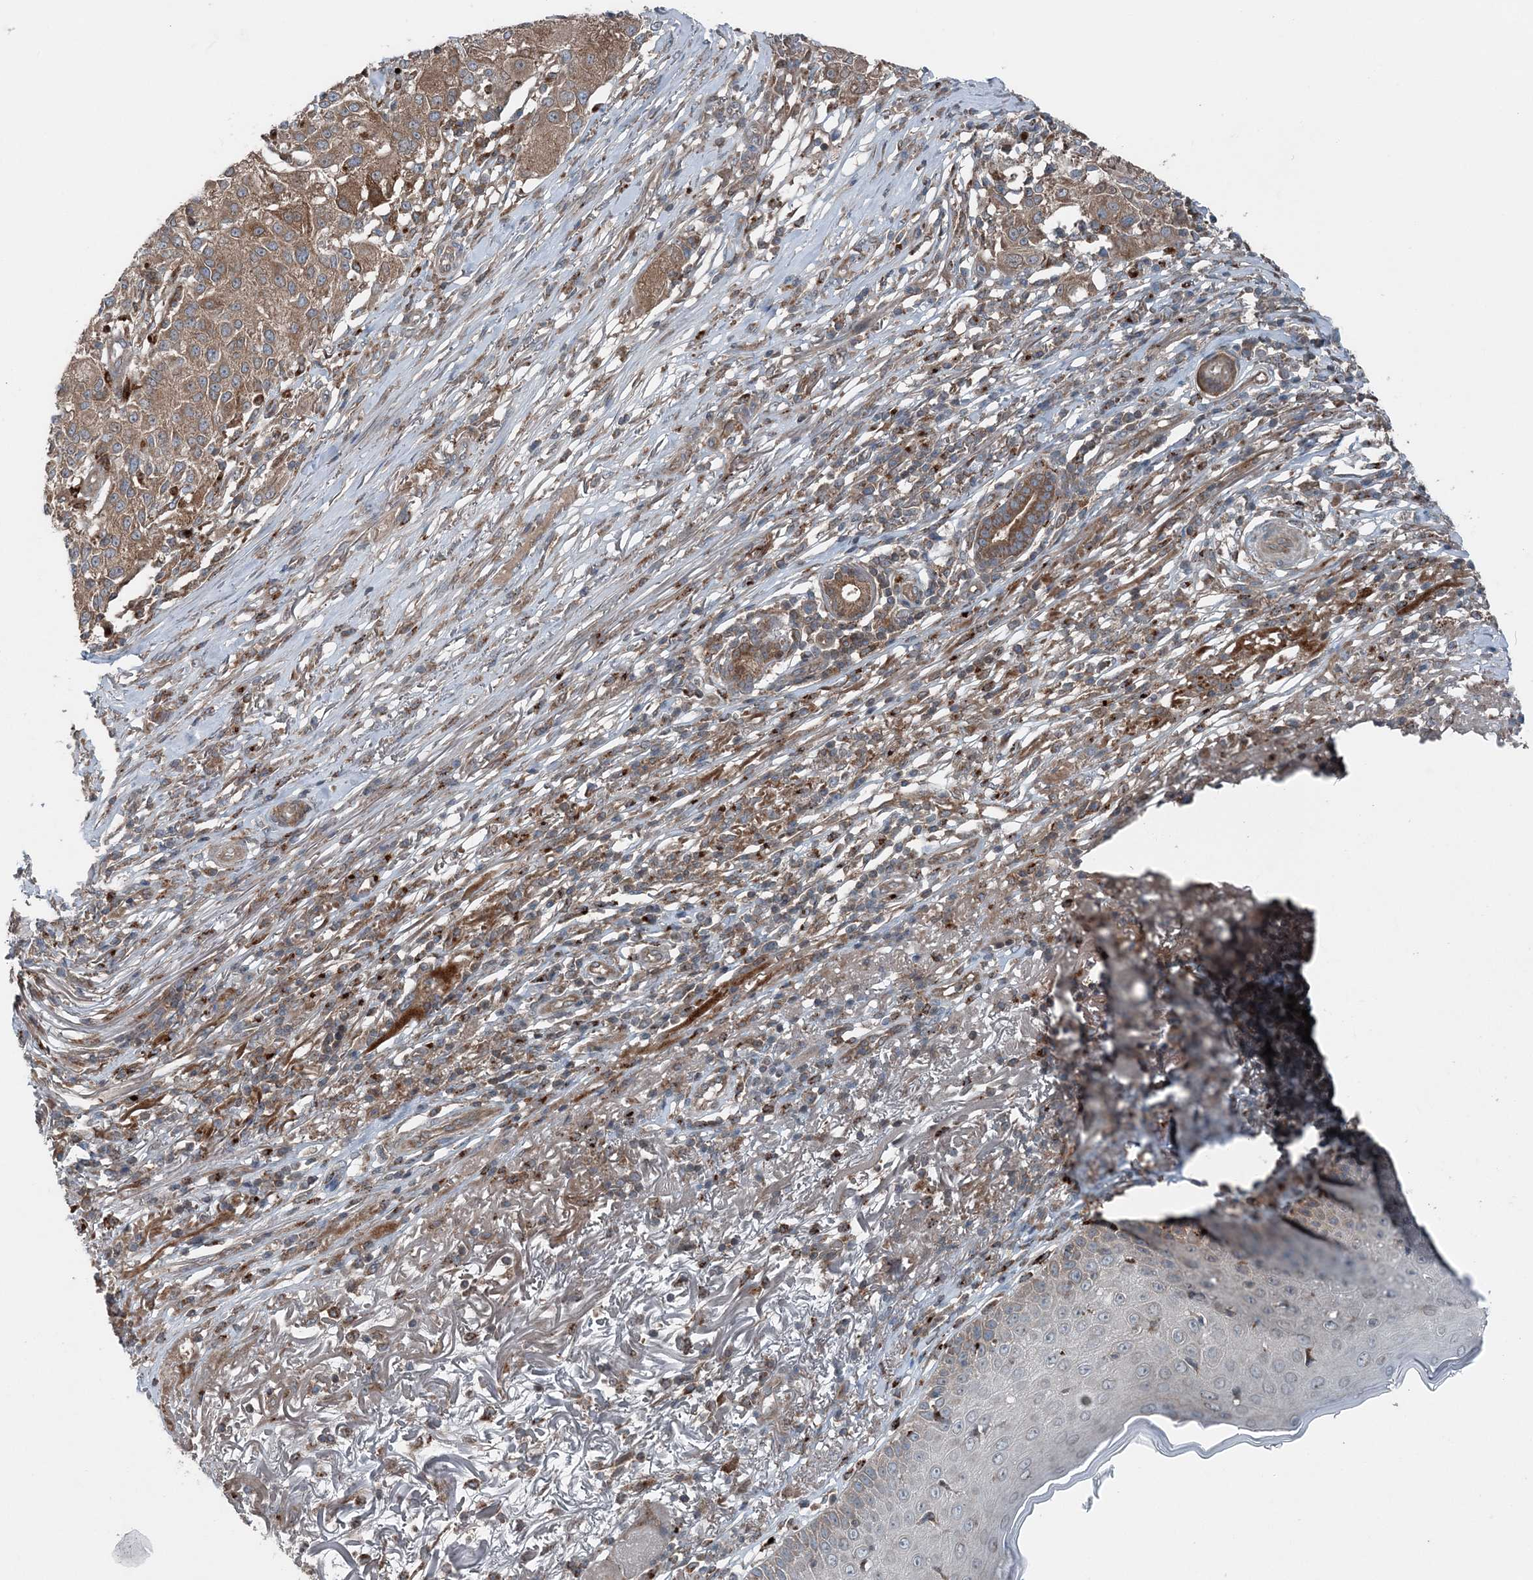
{"staining": {"intensity": "weak", "quantity": ">75%", "location": "cytoplasmic/membranous"}, "tissue": "melanoma", "cell_type": "Tumor cells", "image_type": "cancer", "snomed": [{"axis": "morphology", "description": "Necrosis, NOS"}, {"axis": "morphology", "description": "Malignant melanoma, NOS"}, {"axis": "topography", "description": "Skin"}], "caption": "Protein analysis of melanoma tissue demonstrates weak cytoplasmic/membranous staining in approximately >75% of tumor cells. Nuclei are stained in blue.", "gene": "ASNSD1", "patient": {"sex": "female", "age": 87}}